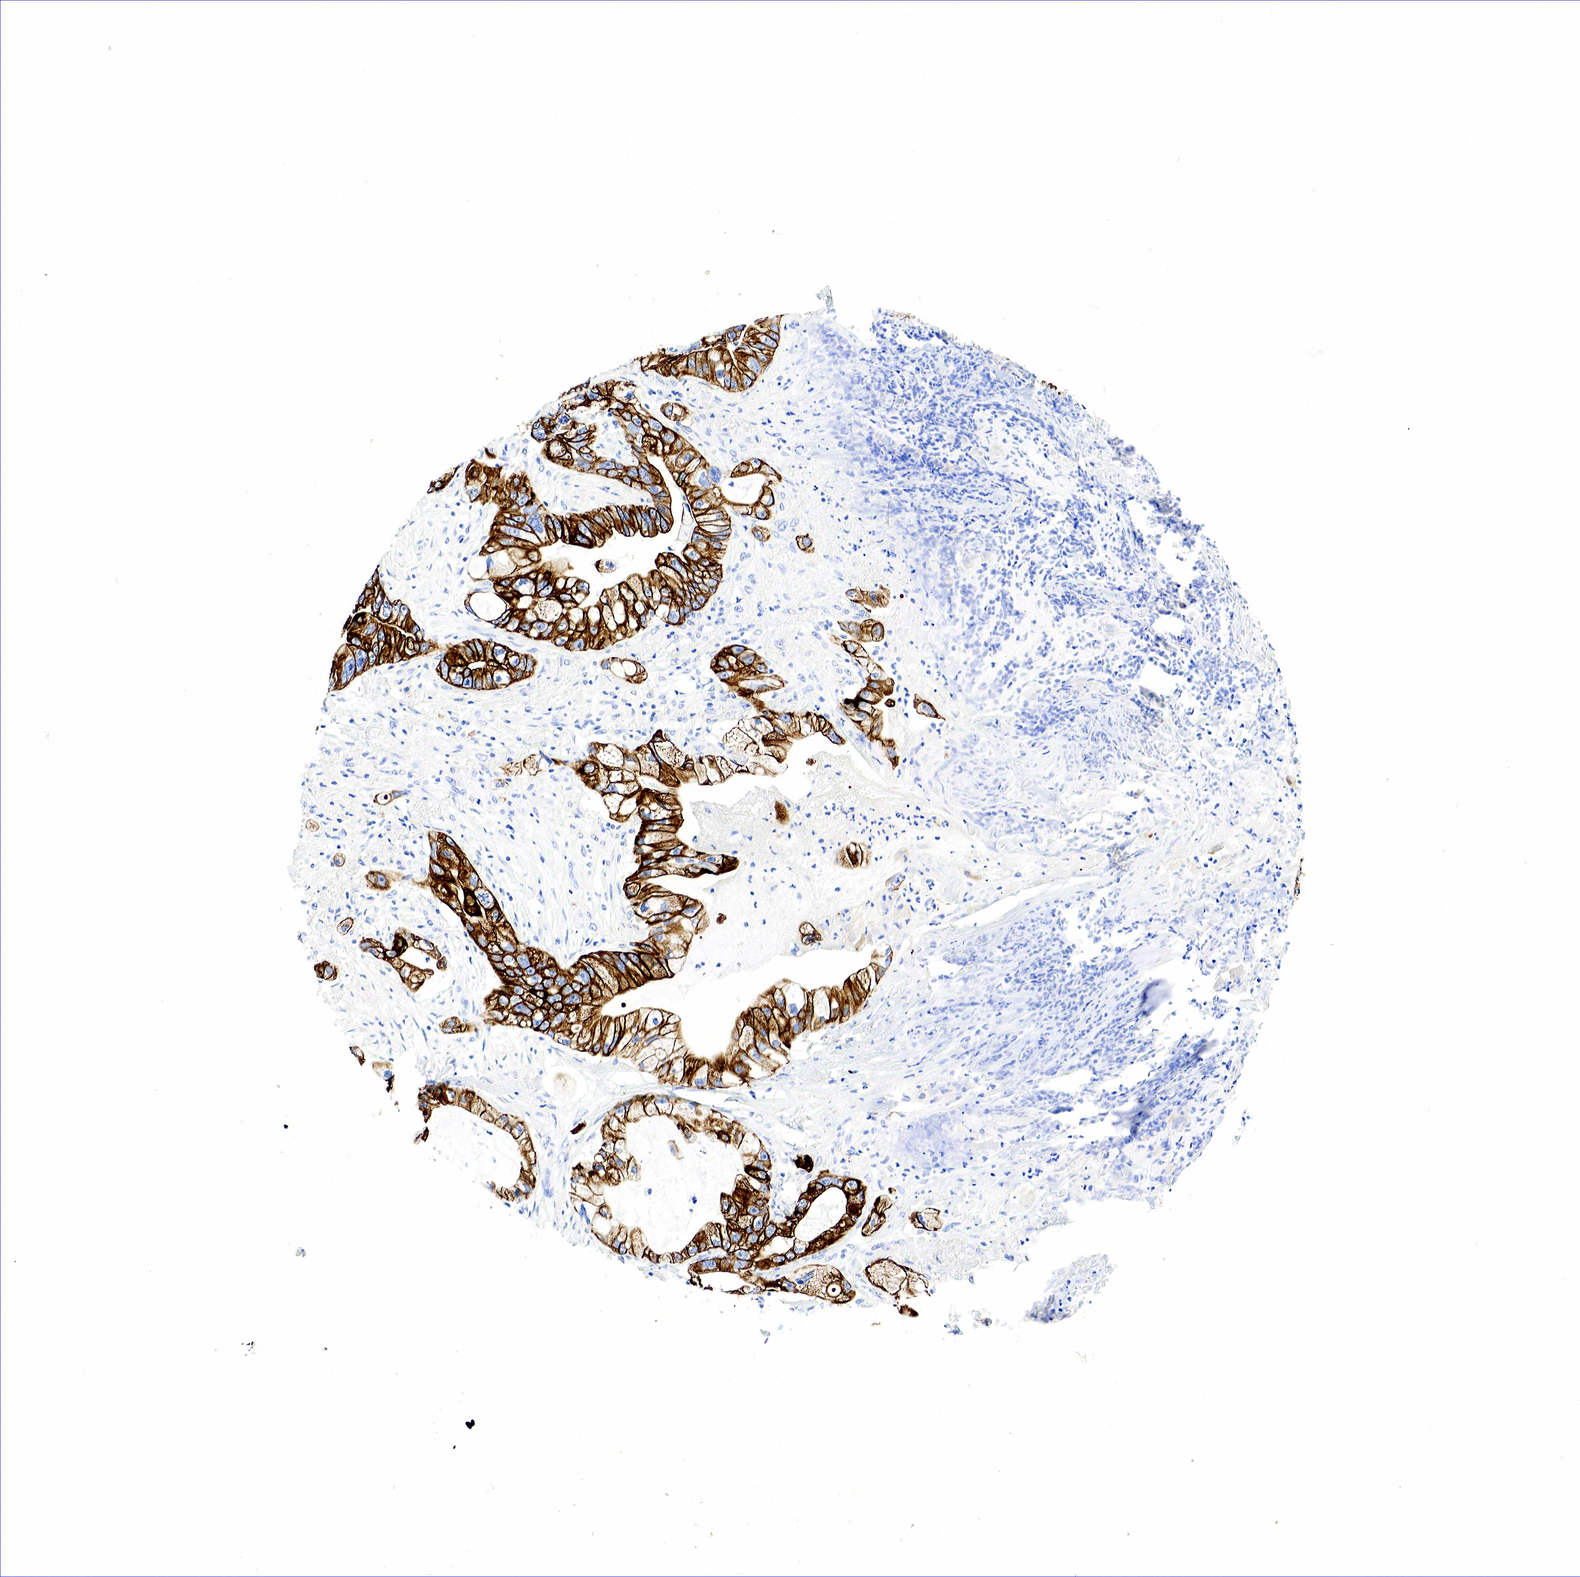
{"staining": {"intensity": "strong", "quantity": ">75%", "location": "cytoplasmic/membranous"}, "tissue": "pancreatic cancer", "cell_type": "Tumor cells", "image_type": "cancer", "snomed": [{"axis": "morphology", "description": "Adenocarcinoma, NOS"}, {"axis": "topography", "description": "Pancreas"}, {"axis": "topography", "description": "Stomach, upper"}], "caption": "Pancreatic cancer (adenocarcinoma) stained with a brown dye exhibits strong cytoplasmic/membranous positive staining in approximately >75% of tumor cells.", "gene": "KRT18", "patient": {"sex": "male", "age": 77}}